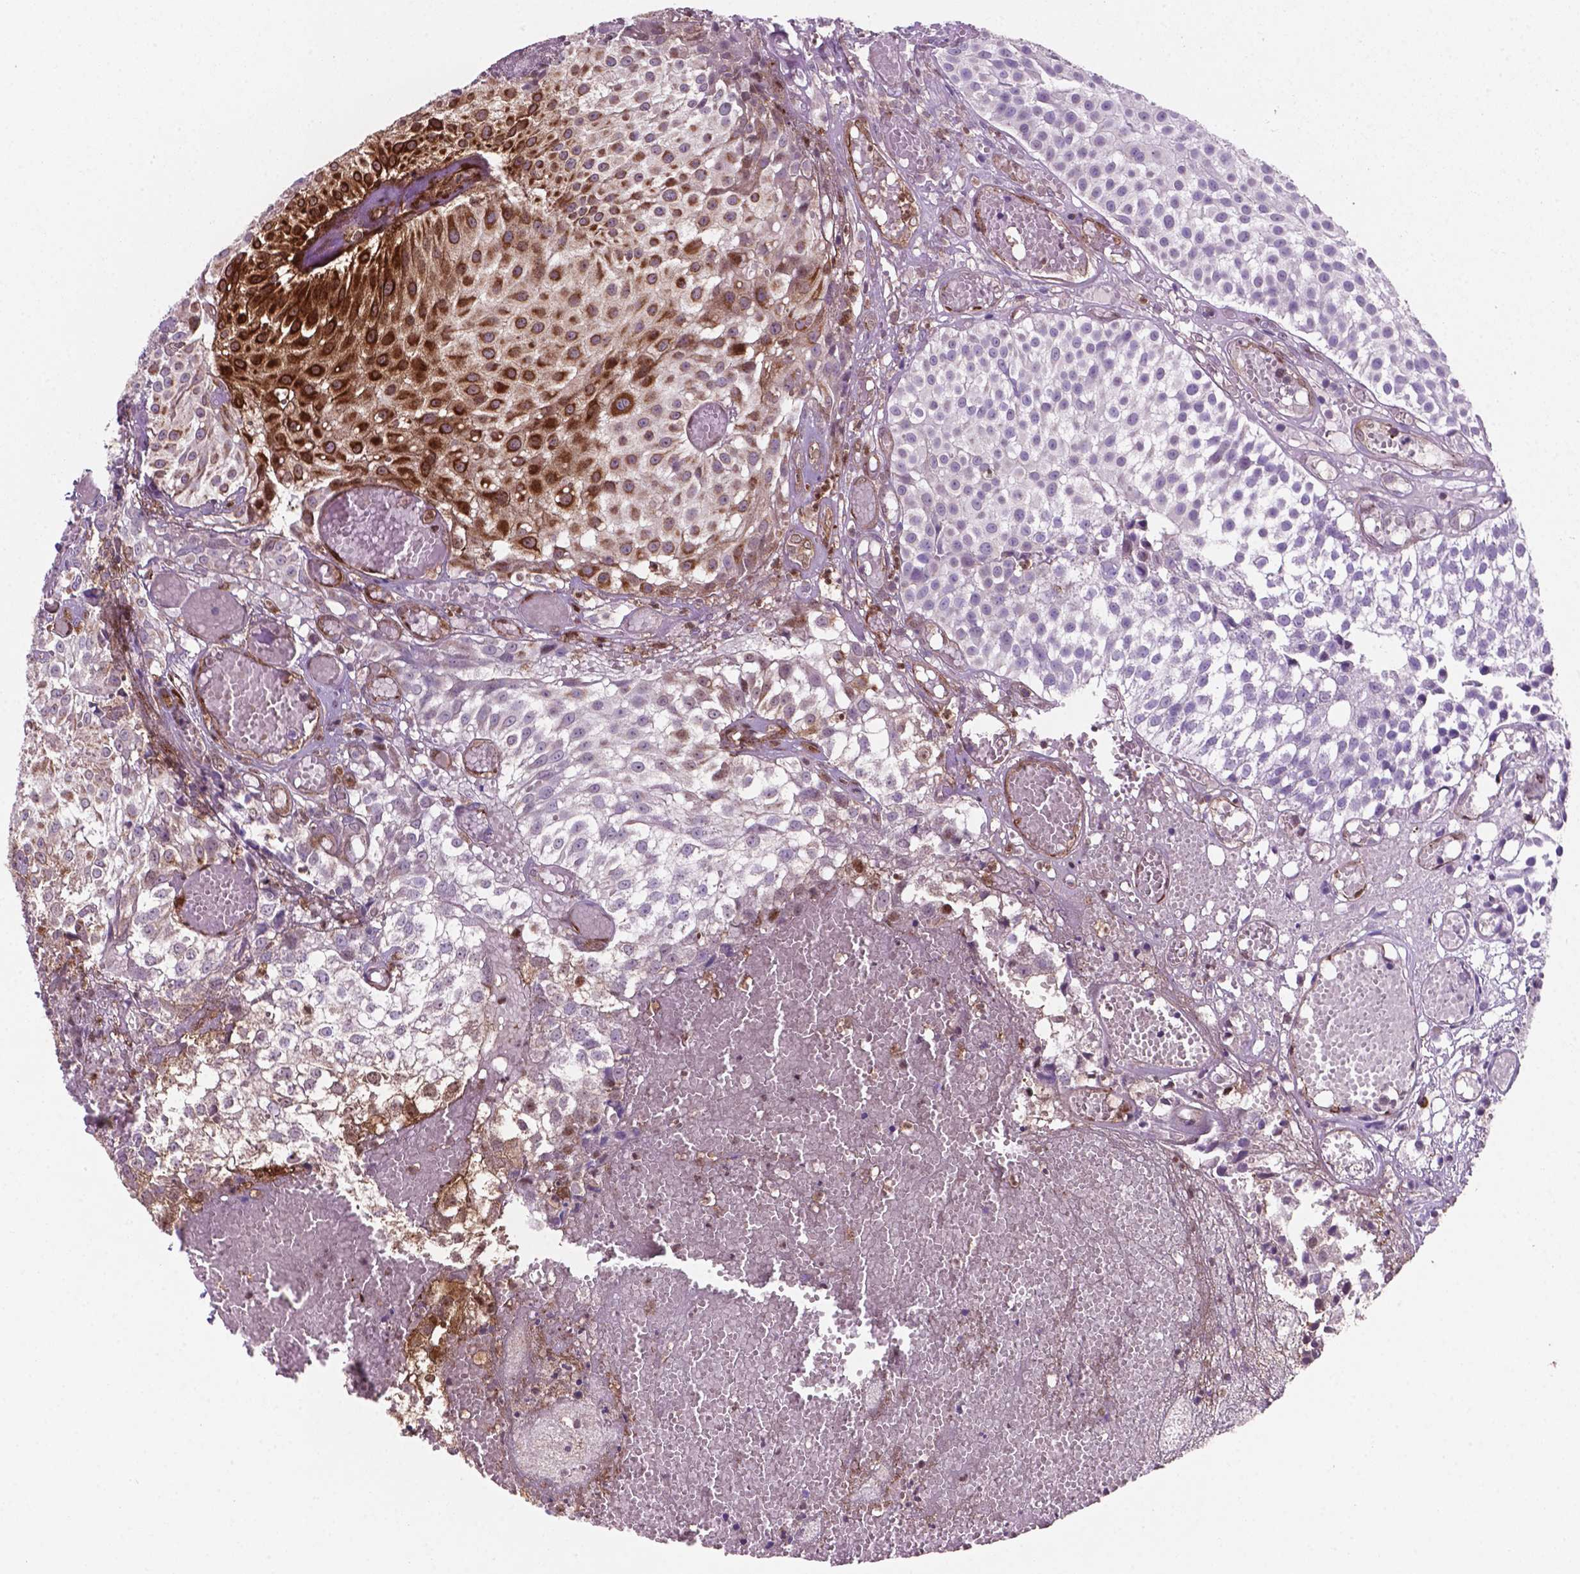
{"staining": {"intensity": "strong", "quantity": "<25%", "location": "cytoplasmic/membranous"}, "tissue": "urothelial cancer", "cell_type": "Tumor cells", "image_type": "cancer", "snomed": [{"axis": "morphology", "description": "Urothelial carcinoma, Low grade"}, {"axis": "topography", "description": "Urinary bladder"}], "caption": "Low-grade urothelial carcinoma tissue displays strong cytoplasmic/membranous positivity in approximately <25% of tumor cells", "gene": "LDHA", "patient": {"sex": "male", "age": 79}}